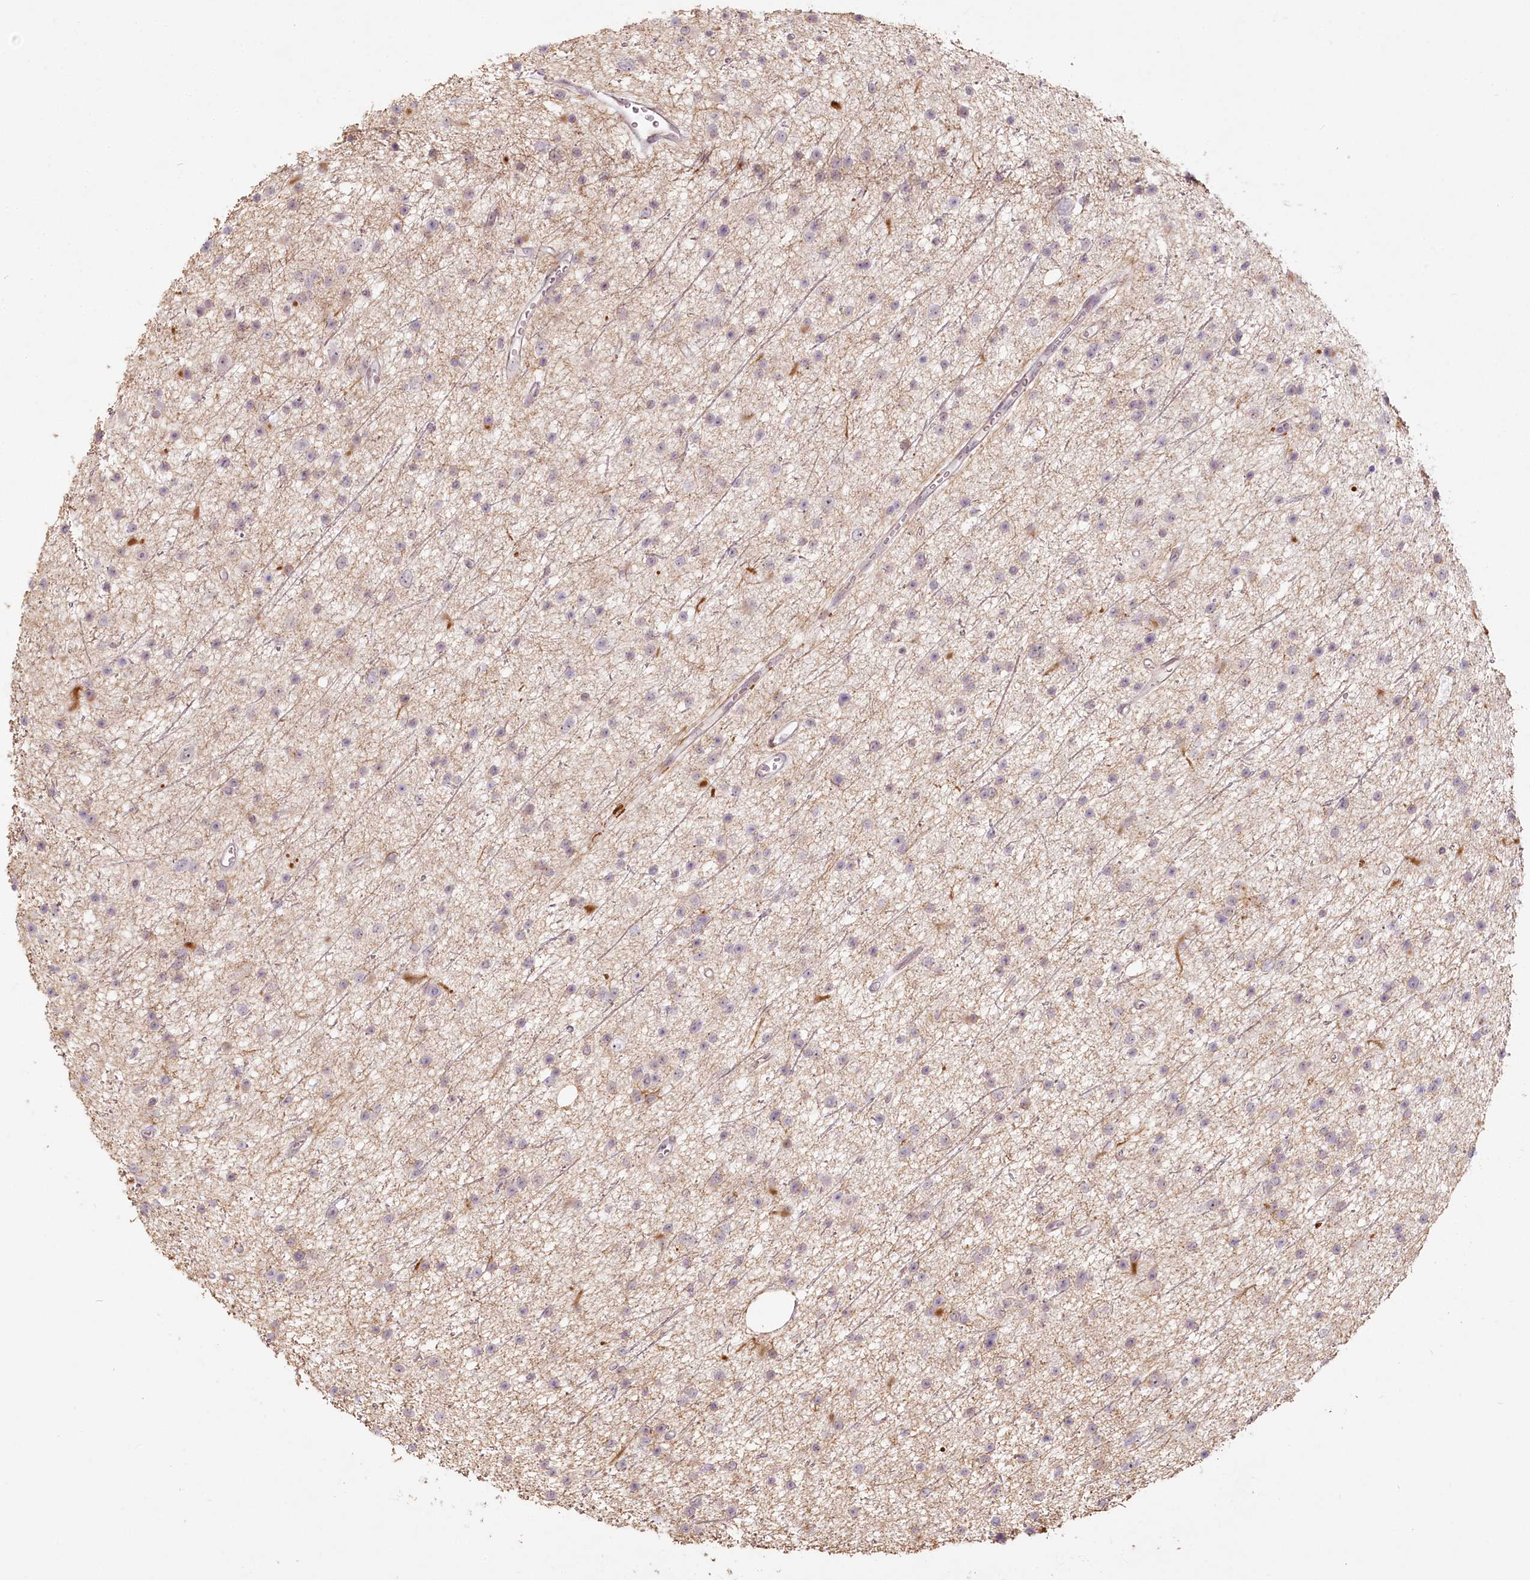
{"staining": {"intensity": "negative", "quantity": "none", "location": "none"}, "tissue": "glioma", "cell_type": "Tumor cells", "image_type": "cancer", "snomed": [{"axis": "morphology", "description": "Glioma, malignant, Low grade"}, {"axis": "topography", "description": "Cerebral cortex"}], "caption": "Tumor cells show no significant protein positivity in glioma.", "gene": "EXOSC7", "patient": {"sex": "female", "age": 39}}